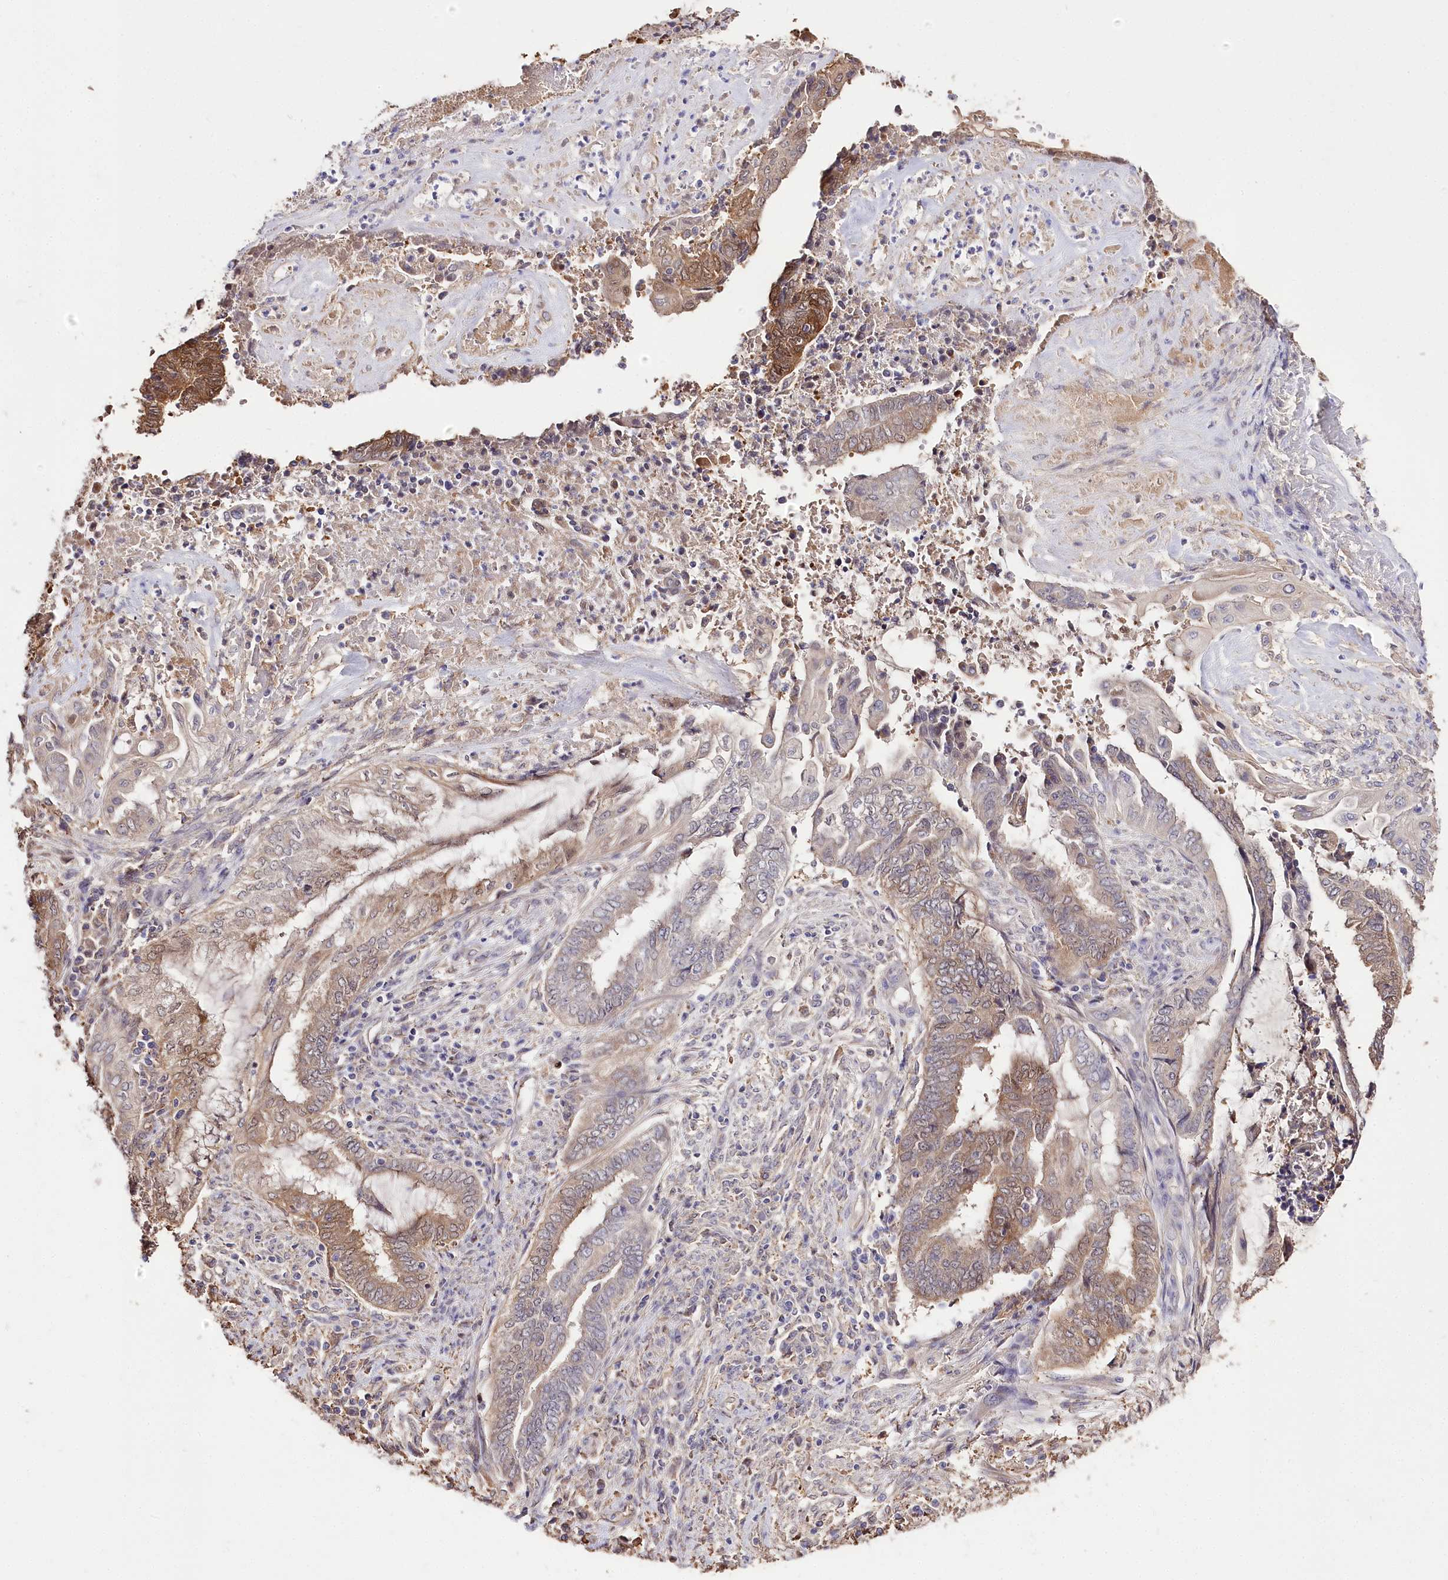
{"staining": {"intensity": "moderate", "quantity": "25%-75%", "location": "cytoplasmic/membranous"}, "tissue": "endometrial cancer", "cell_type": "Tumor cells", "image_type": "cancer", "snomed": [{"axis": "morphology", "description": "Adenocarcinoma, NOS"}, {"axis": "topography", "description": "Uterus"}, {"axis": "topography", "description": "Endometrium"}], "caption": "Protein positivity by immunohistochemistry (IHC) demonstrates moderate cytoplasmic/membranous expression in approximately 25%-75% of tumor cells in endometrial adenocarcinoma.", "gene": "R3HDM2", "patient": {"sex": "female", "age": 70}}